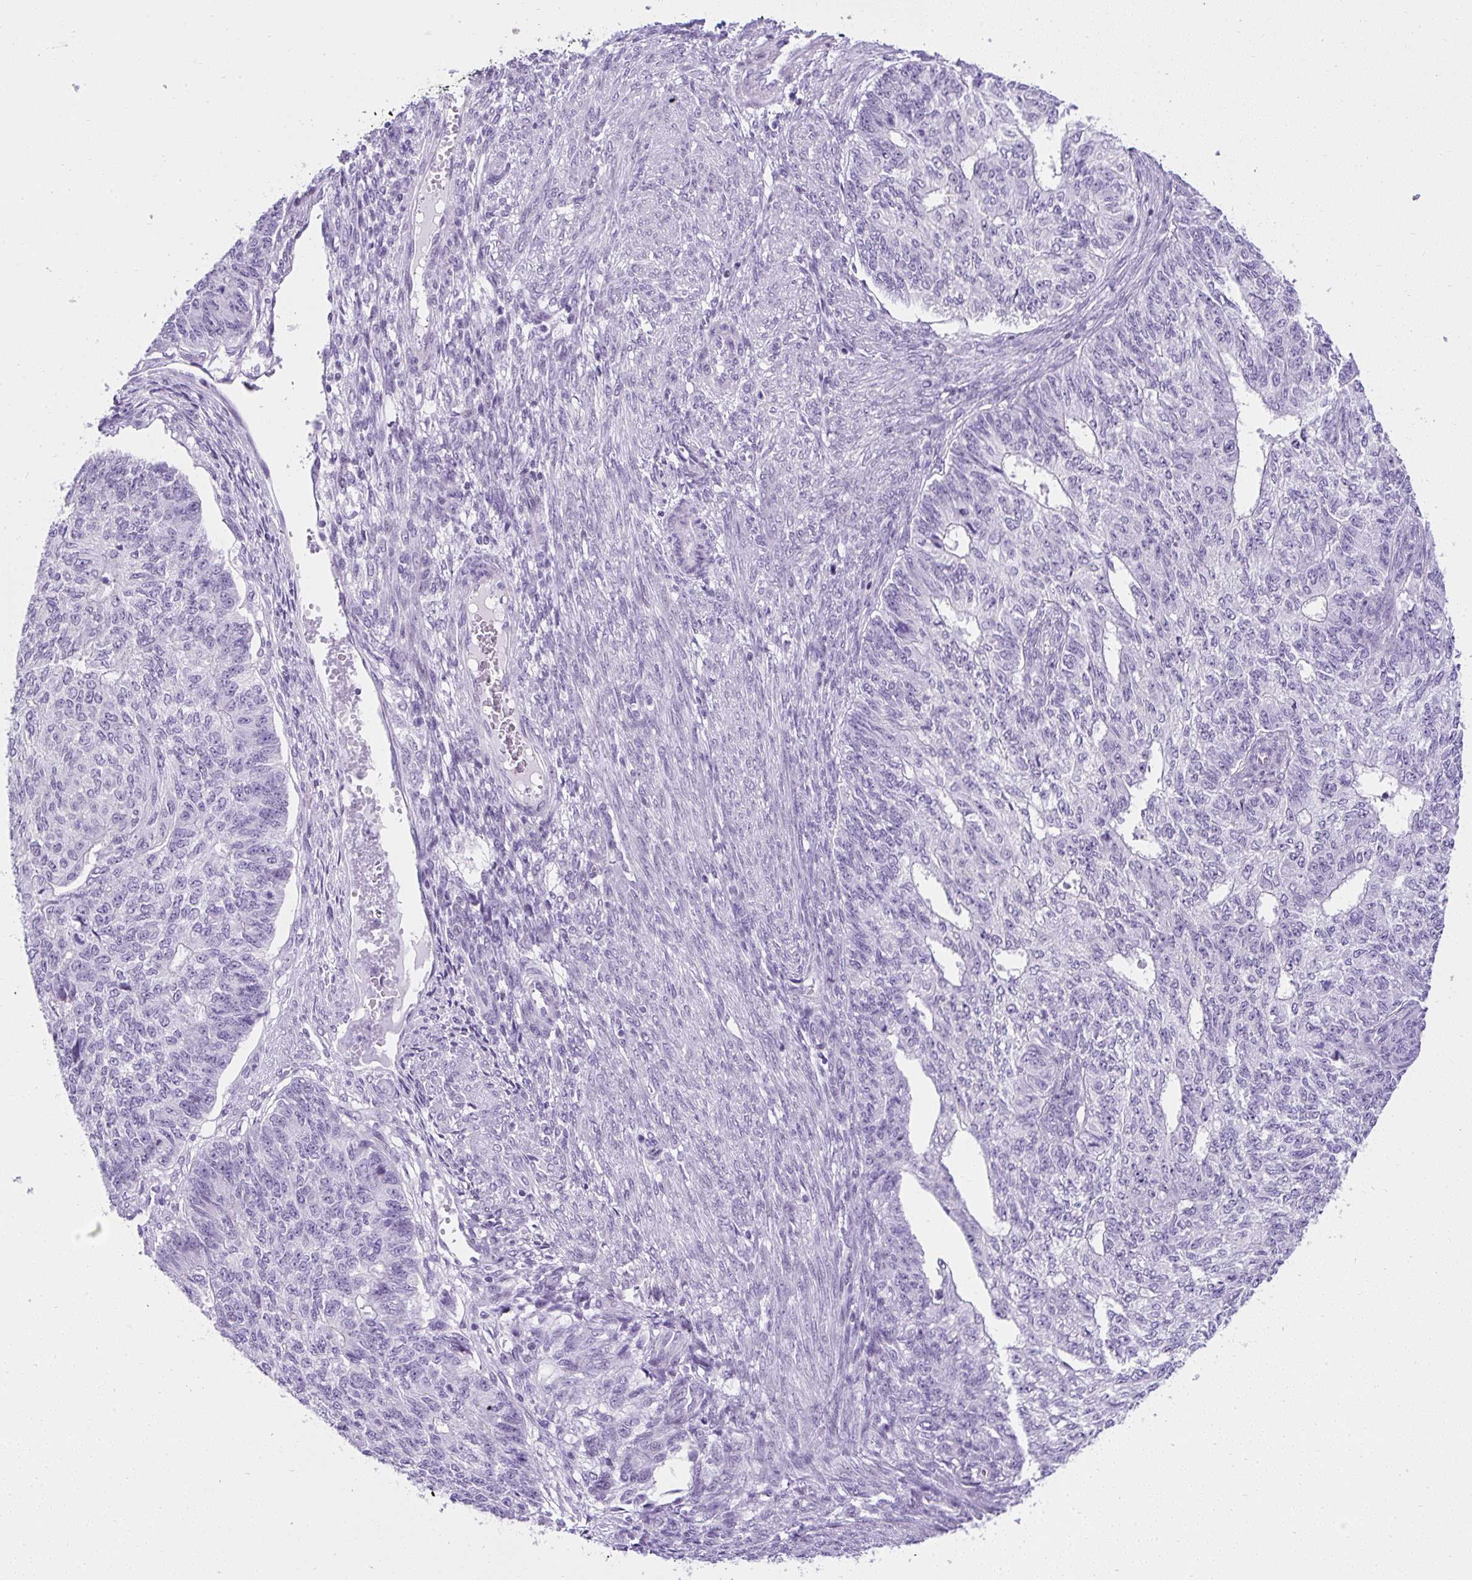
{"staining": {"intensity": "negative", "quantity": "none", "location": "none"}, "tissue": "endometrial cancer", "cell_type": "Tumor cells", "image_type": "cancer", "snomed": [{"axis": "morphology", "description": "Adenocarcinoma, NOS"}, {"axis": "topography", "description": "Endometrium"}], "caption": "Tumor cells are negative for brown protein staining in adenocarcinoma (endometrial).", "gene": "RNF183", "patient": {"sex": "female", "age": 32}}